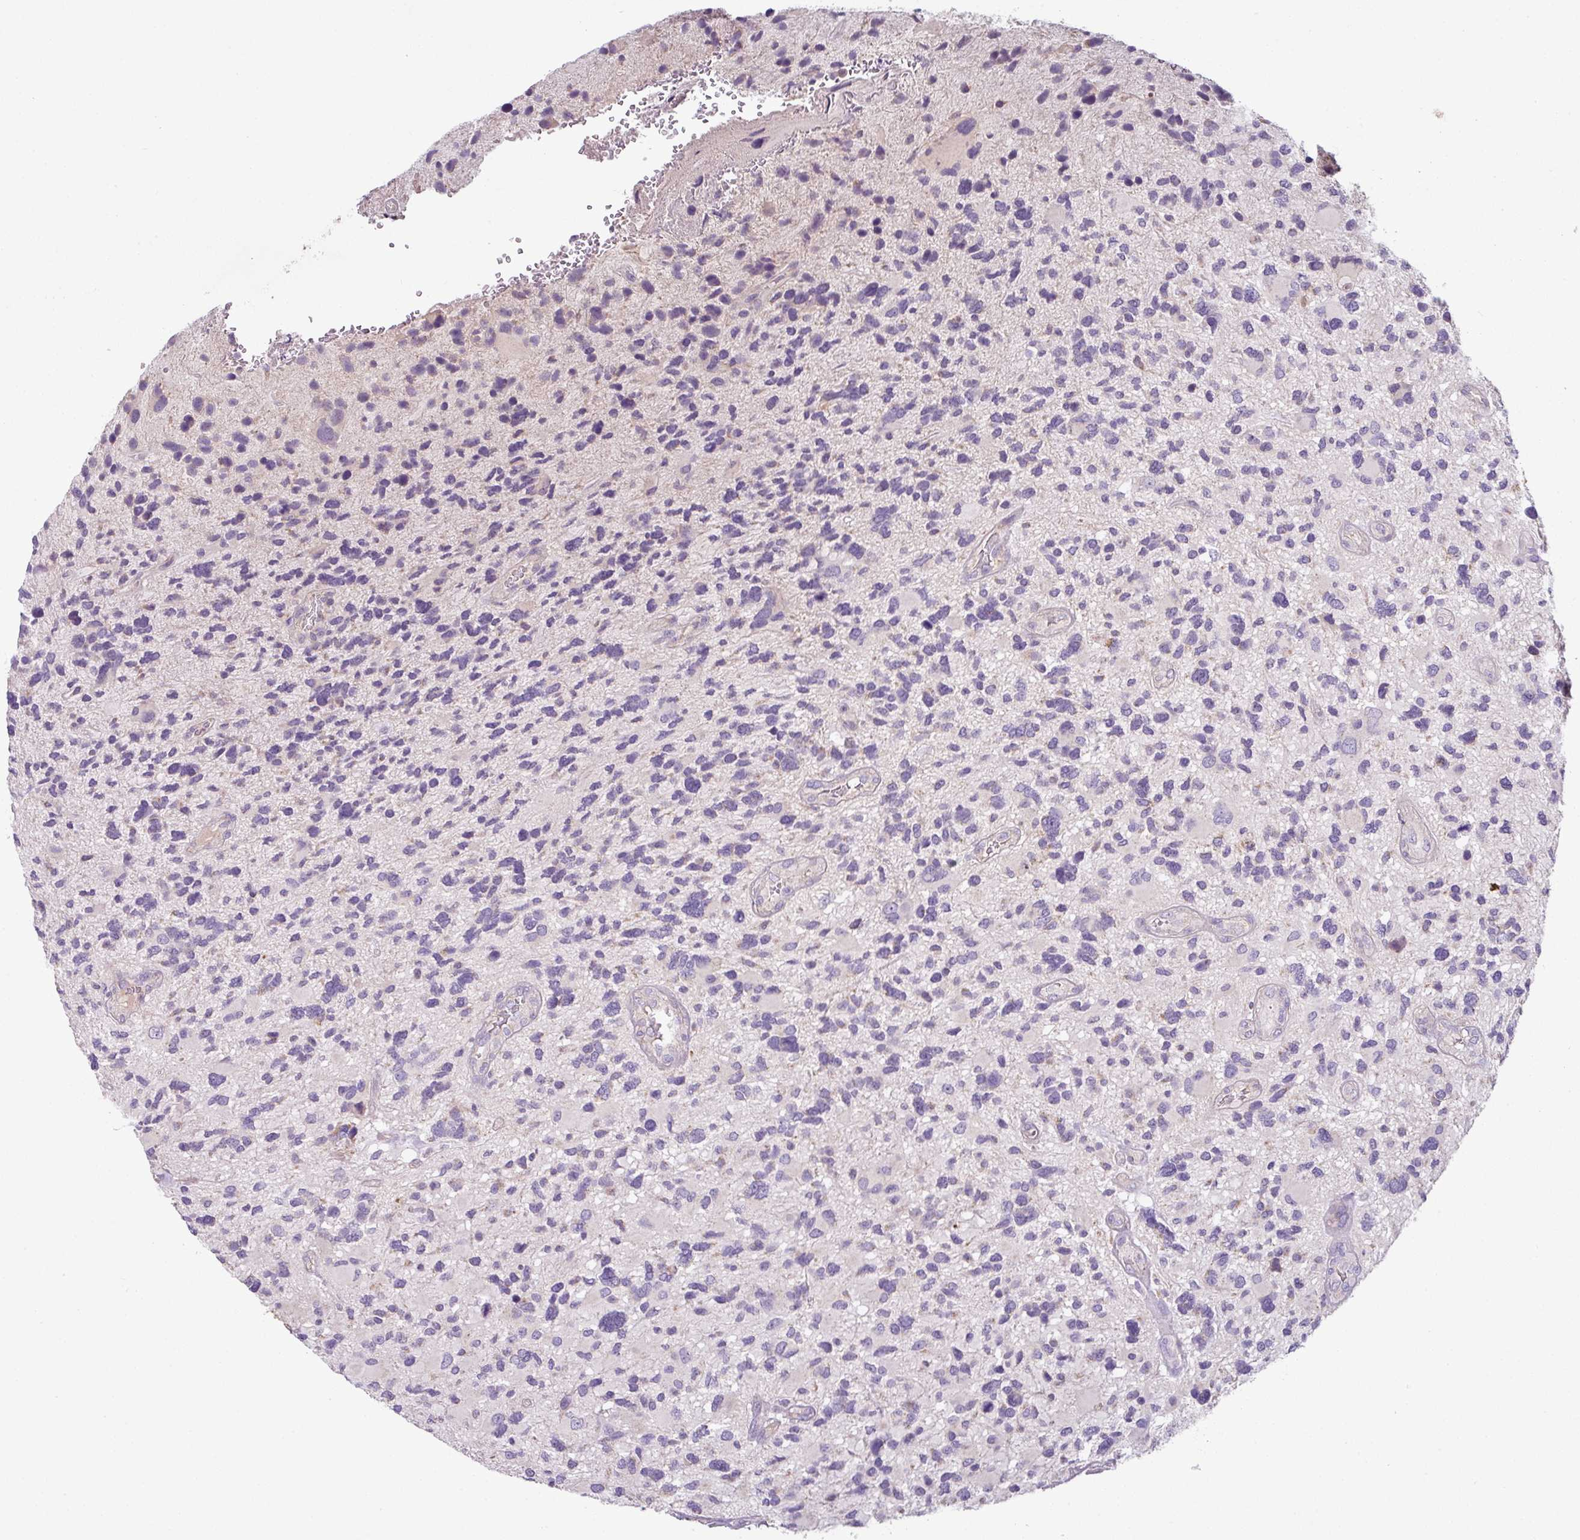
{"staining": {"intensity": "negative", "quantity": "none", "location": "none"}, "tissue": "glioma", "cell_type": "Tumor cells", "image_type": "cancer", "snomed": [{"axis": "morphology", "description": "Glioma, malignant, High grade"}, {"axis": "topography", "description": "Brain"}], "caption": "Malignant high-grade glioma was stained to show a protein in brown. There is no significant staining in tumor cells.", "gene": "LRRC9", "patient": {"sex": "female", "age": 11}}